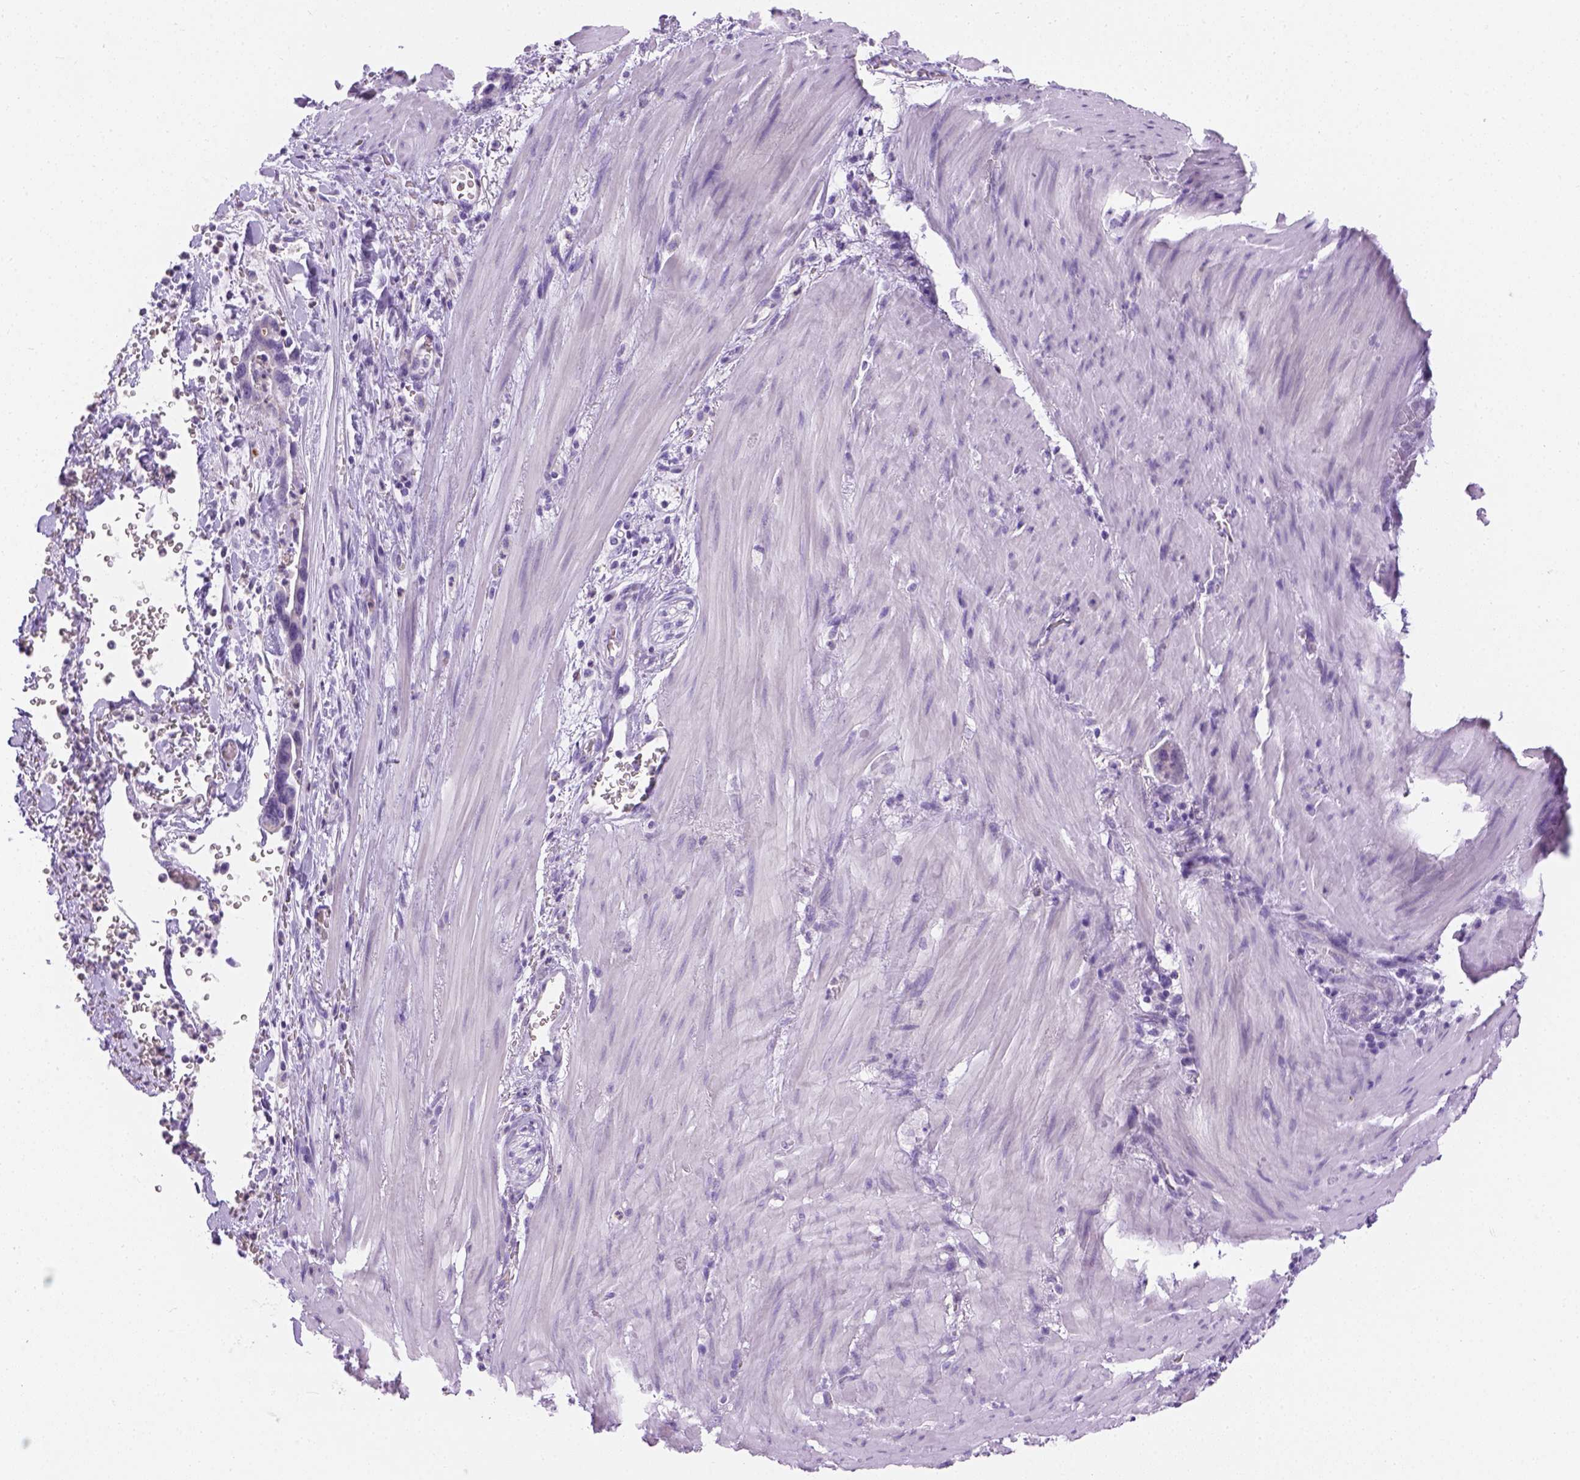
{"staining": {"intensity": "negative", "quantity": "none", "location": "none"}, "tissue": "stomach cancer", "cell_type": "Tumor cells", "image_type": "cancer", "snomed": [{"axis": "morphology", "description": "Normal tissue, NOS"}, {"axis": "morphology", "description": "Adenocarcinoma, NOS"}, {"axis": "topography", "description": "Esophagus"}, {"axis": "topography", "description": "Stomach, upper"}], "caption": "There is no significant expression in tumor cells of stomach adenocarcinoma.", "gene": "TMEM38A", "patient": {"sex": "male", "age": 74}}